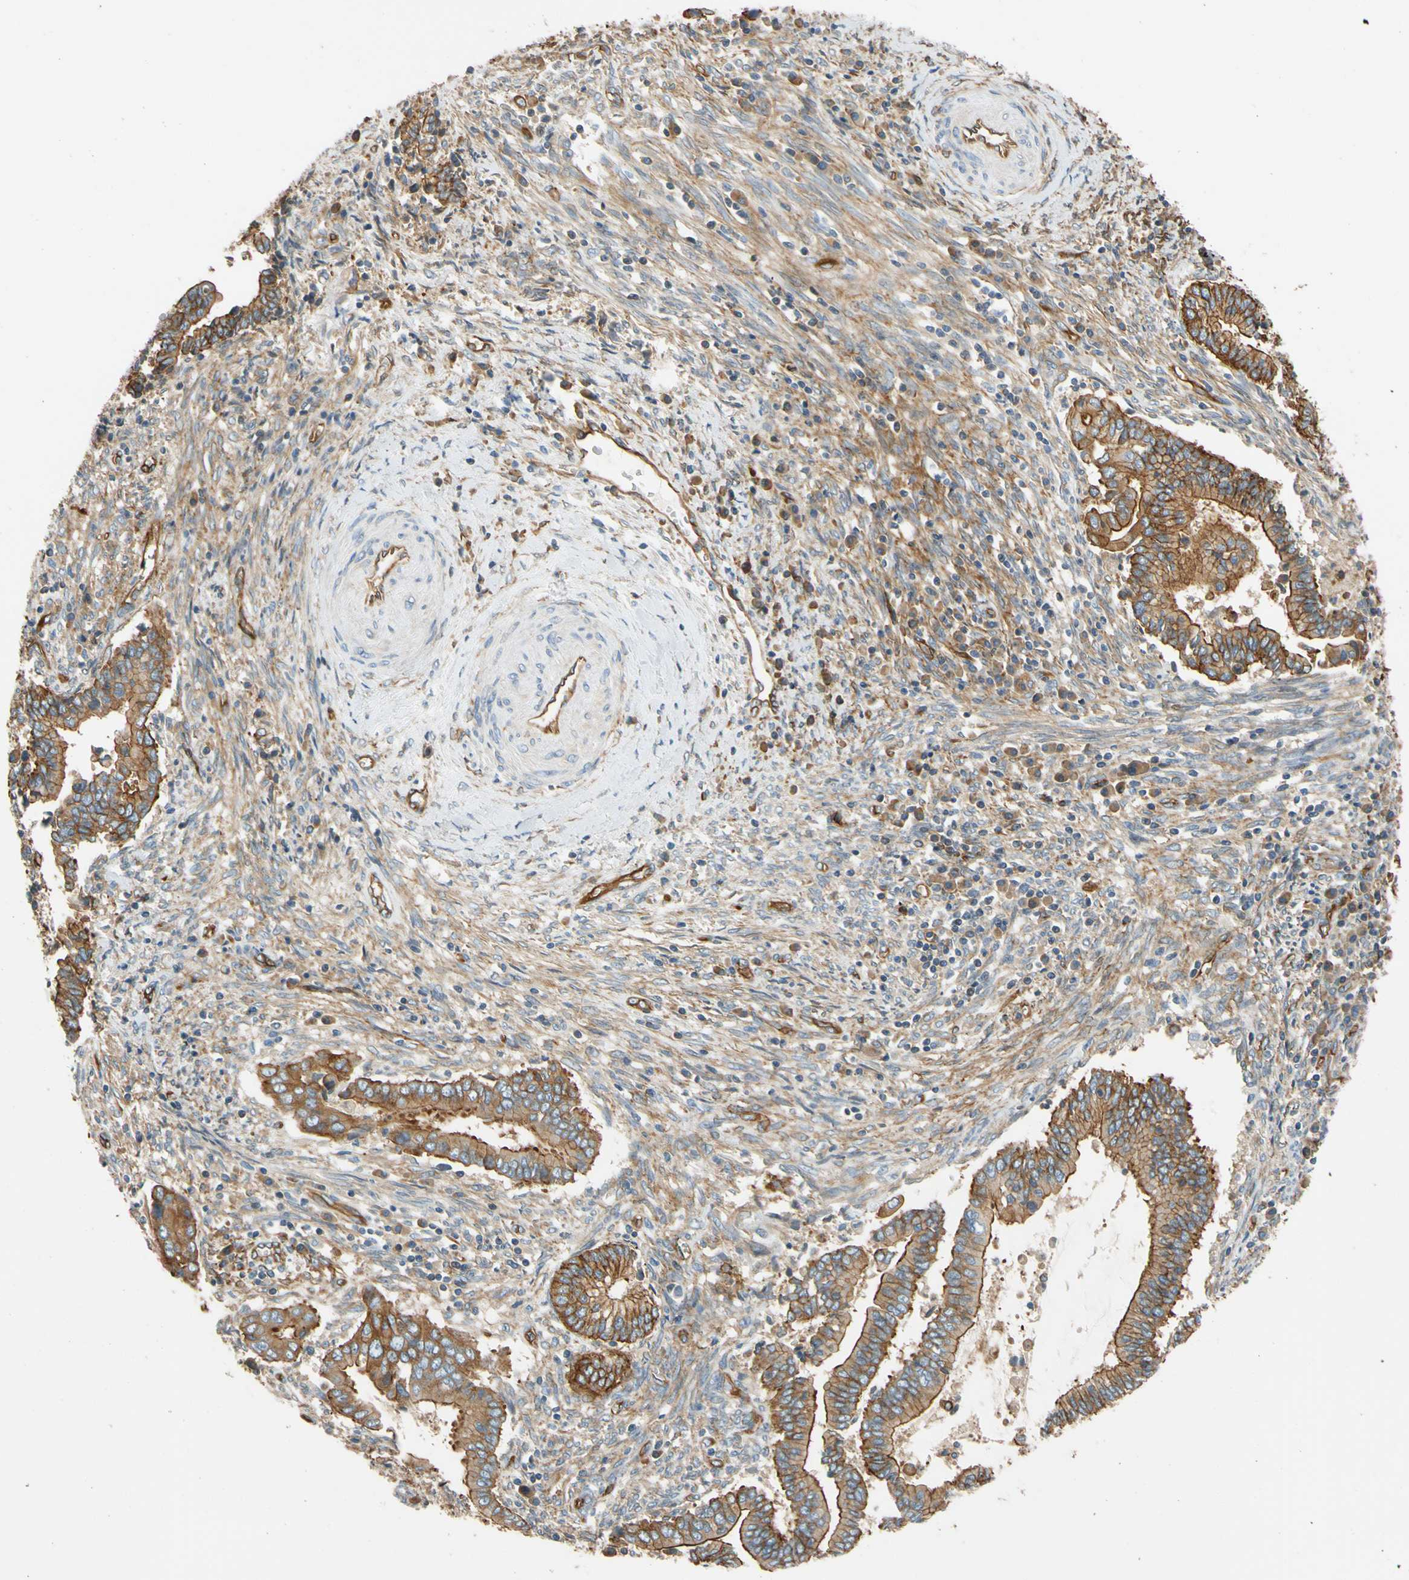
{"staining": {"intensity": "strong", "quantity": ">75%", "location": "cytoplasmic/membranous"}, "tissue": "cervical cancer", "cell_type": "Tumor cells", "image_type": "cancer", "snomed": [{"axis": "morphology", "description": "Adenocarcinoma, NOS"}, {"axis": "topography", "description": "Cervix"}], "caption": "Approximately >75% of tumor cells in human adenocarcinoma (cervical) reveal strong cytoplasmic/membranous protein staining as visualized by brown immunohistochemical staining.", "gene": "SPTAN1", "patient": {"sex": "female", "age": 44}}